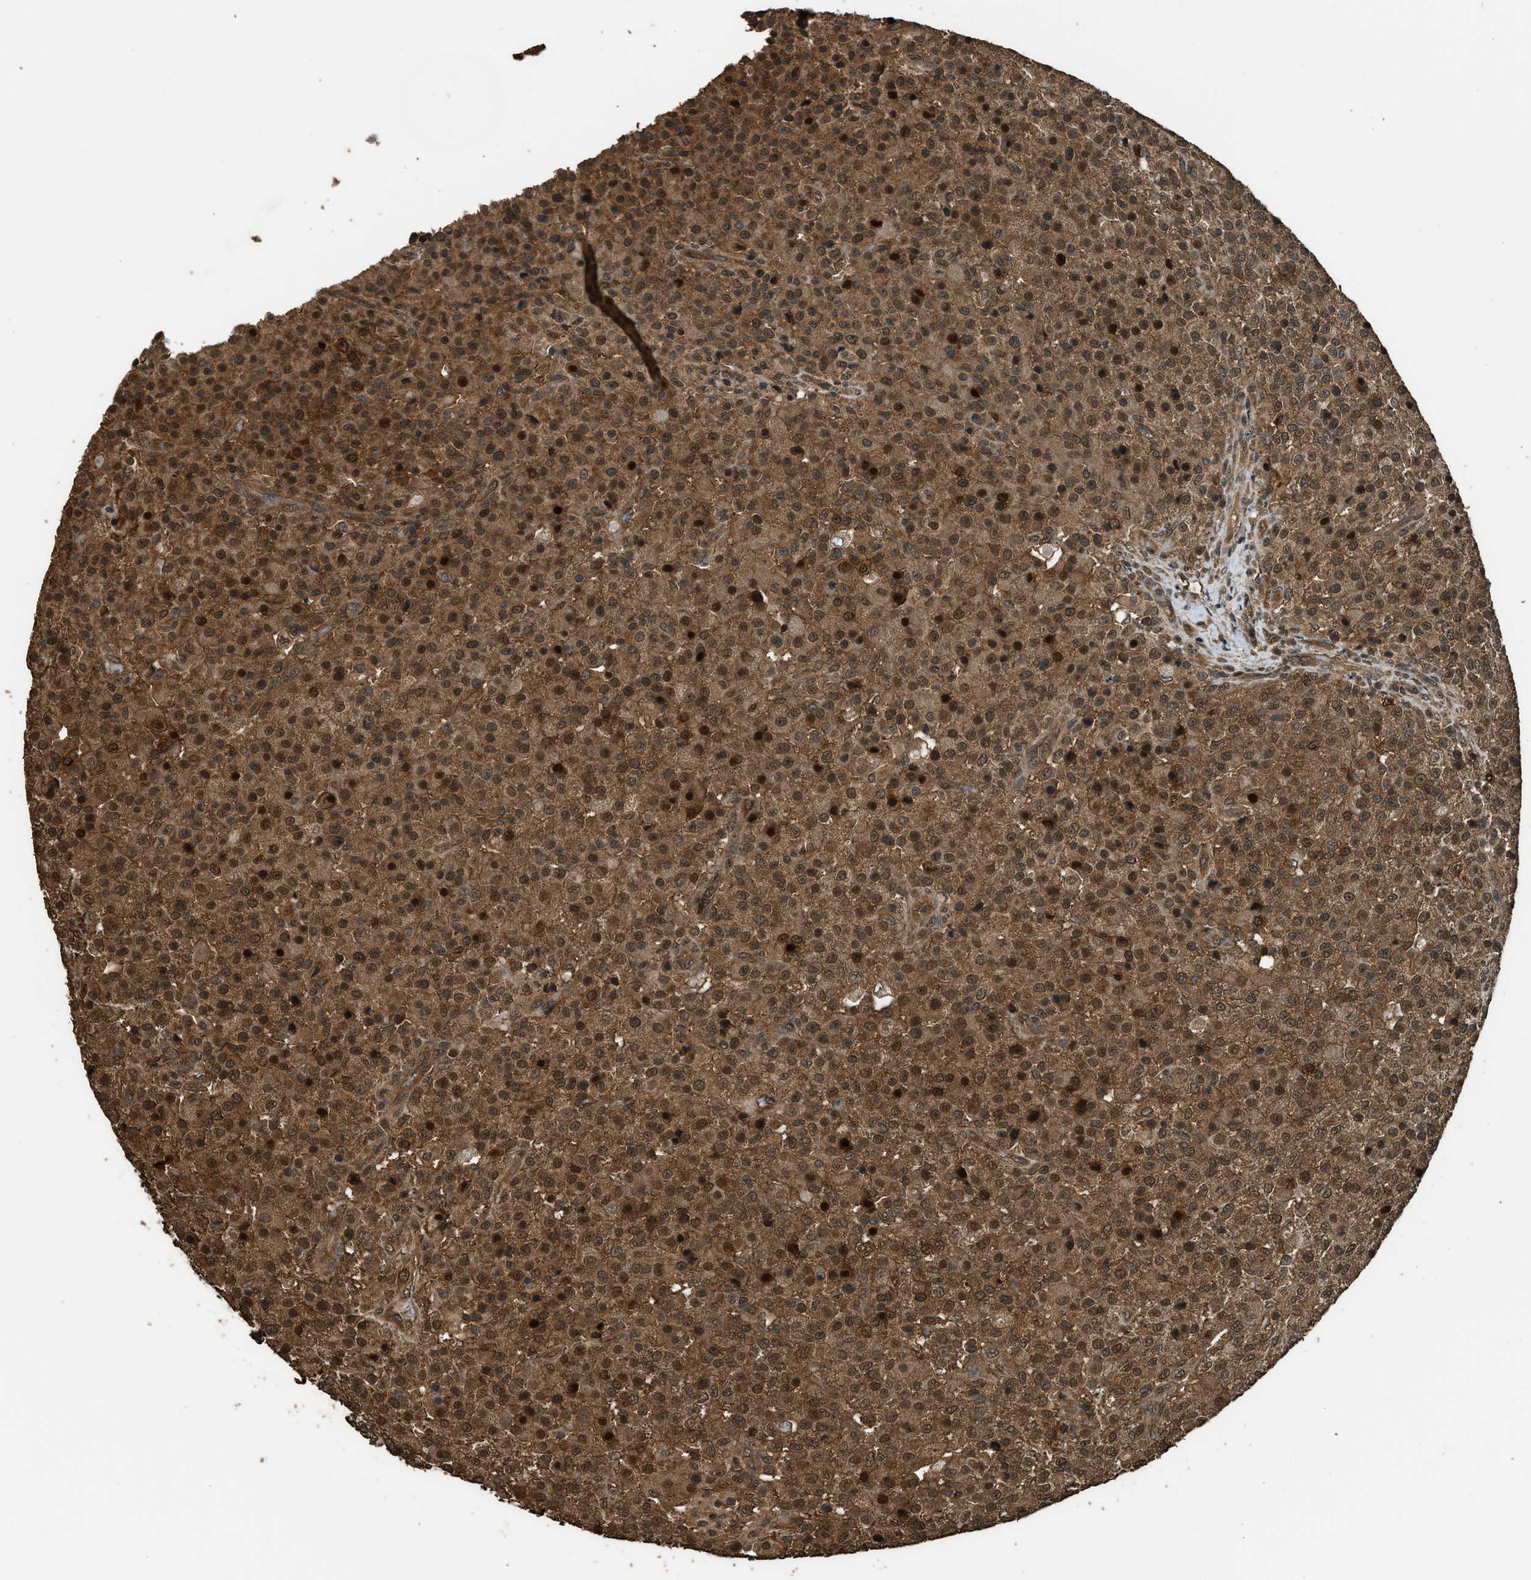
{"staining": {"intensity": "strong", "quantity": ">75%", "location": "cytoplasmic/membranous,nuclear"}, "tissue": "testis cancer", "cell_type": "Tumor cells", "image_type": "cancer", "snomed": [{"axis": "morphology", "description": "Seminoma, NOS"}, {"axis": "topography", "description": "Testis"}], "caption": "A photomicrograph showing strong cytoplasmic/membranous and nuclear expression in about >75% of tumor cells in testis cancer, as visualized by brown immunohistochemical staining.", "gene": "MYBL2", "patient": {"sex": "male", "age": 59}}